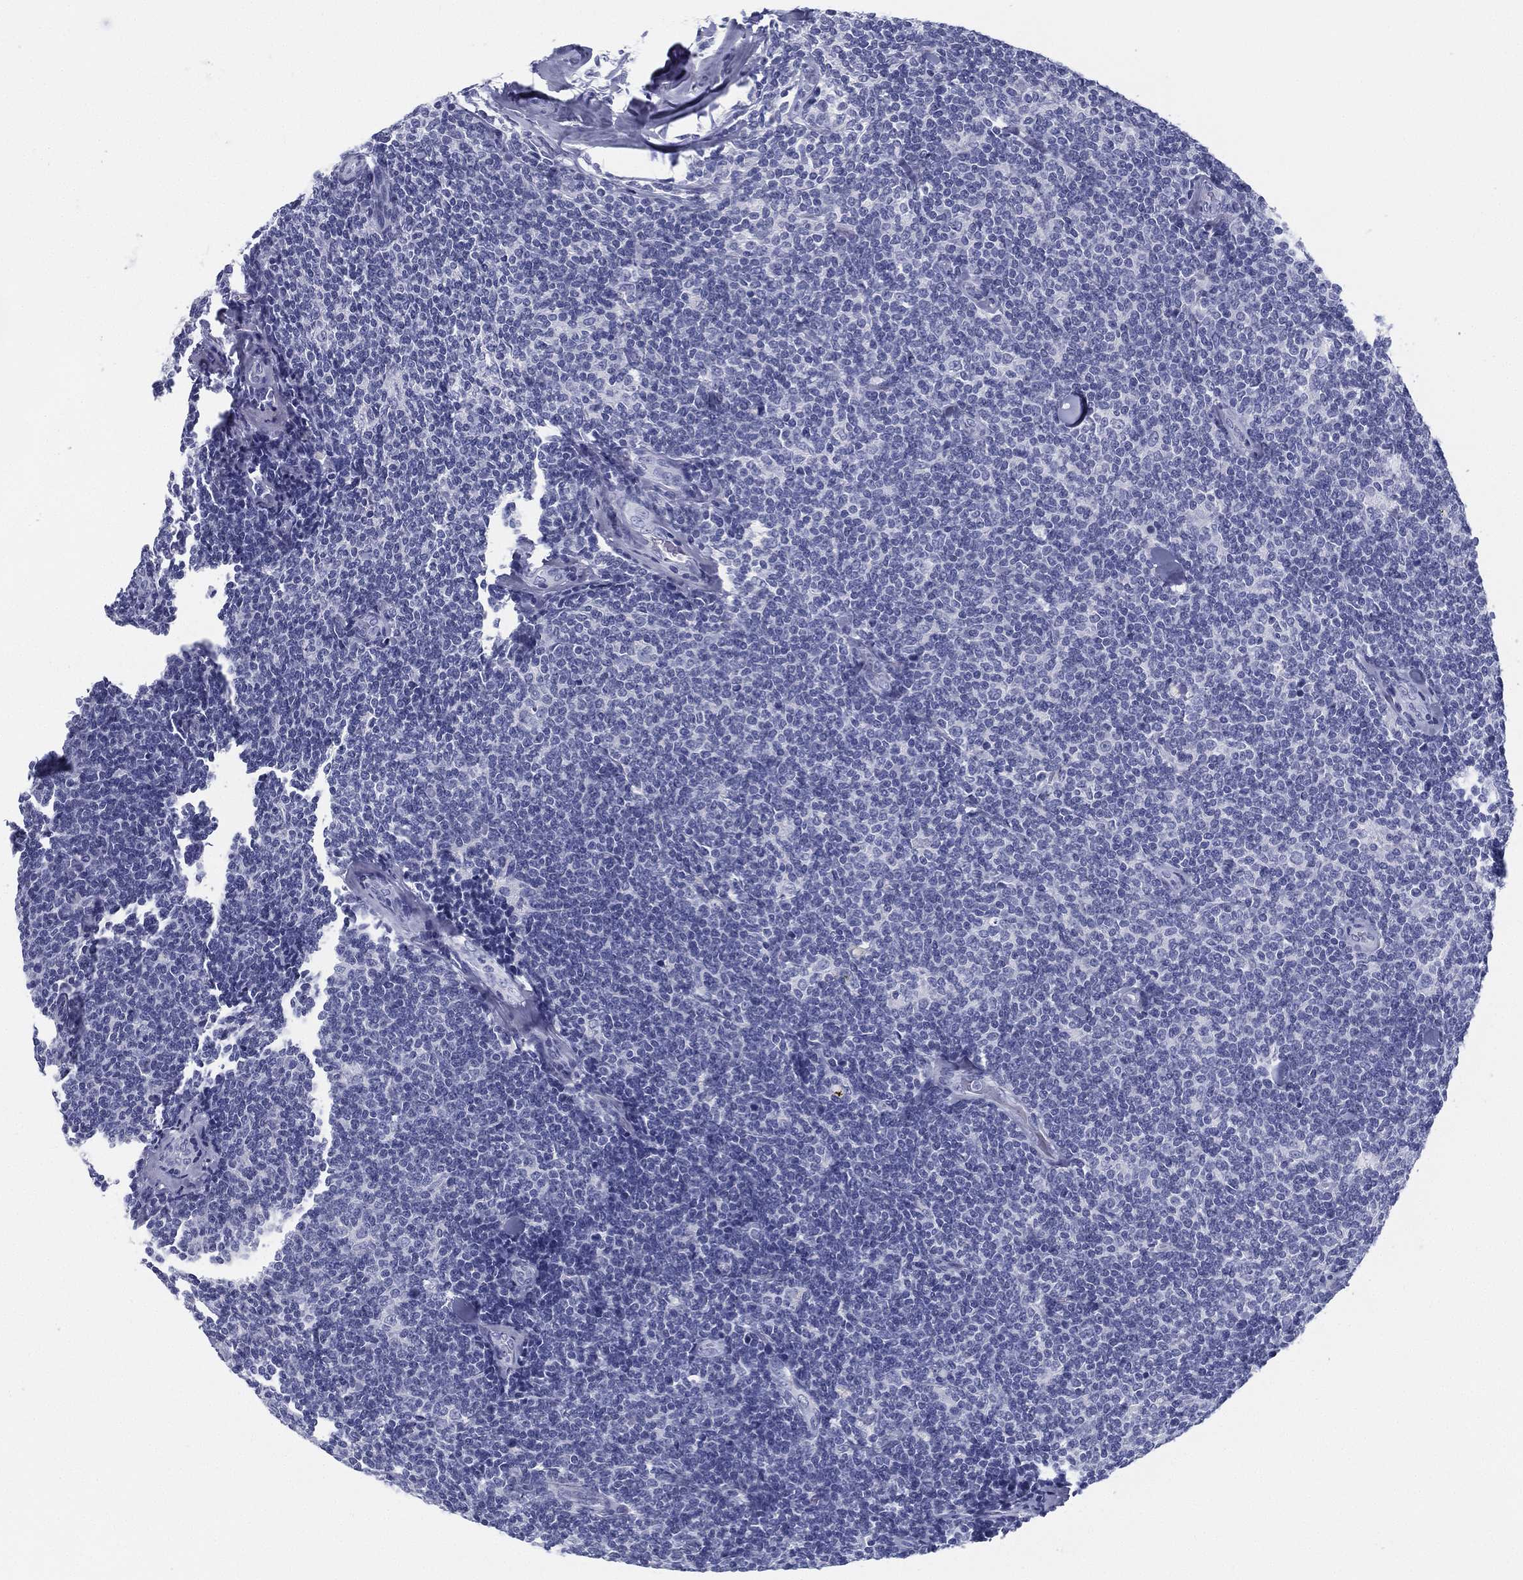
{"staining": {"intensity": "negative", "quantity": "none", "location": "none"}, "tissue": "lymphoma", "cell_type": "Tumor cells", "image_type": "cancer", "snomed": [{"axis": "morphology", "description": "Malignant lymphoma, non-Hodgkin's type, Low grade"}, {"axis": "topography", "description": "Lymph node"}], "caption": "Immunohistochemistry (IHC) of malignant lymphoma, non-Hodgkin's type (low-grade) shows no staining in tumor cells.", "gene": "TMEM252", "patient": {"sex": "female", "age": 56}}